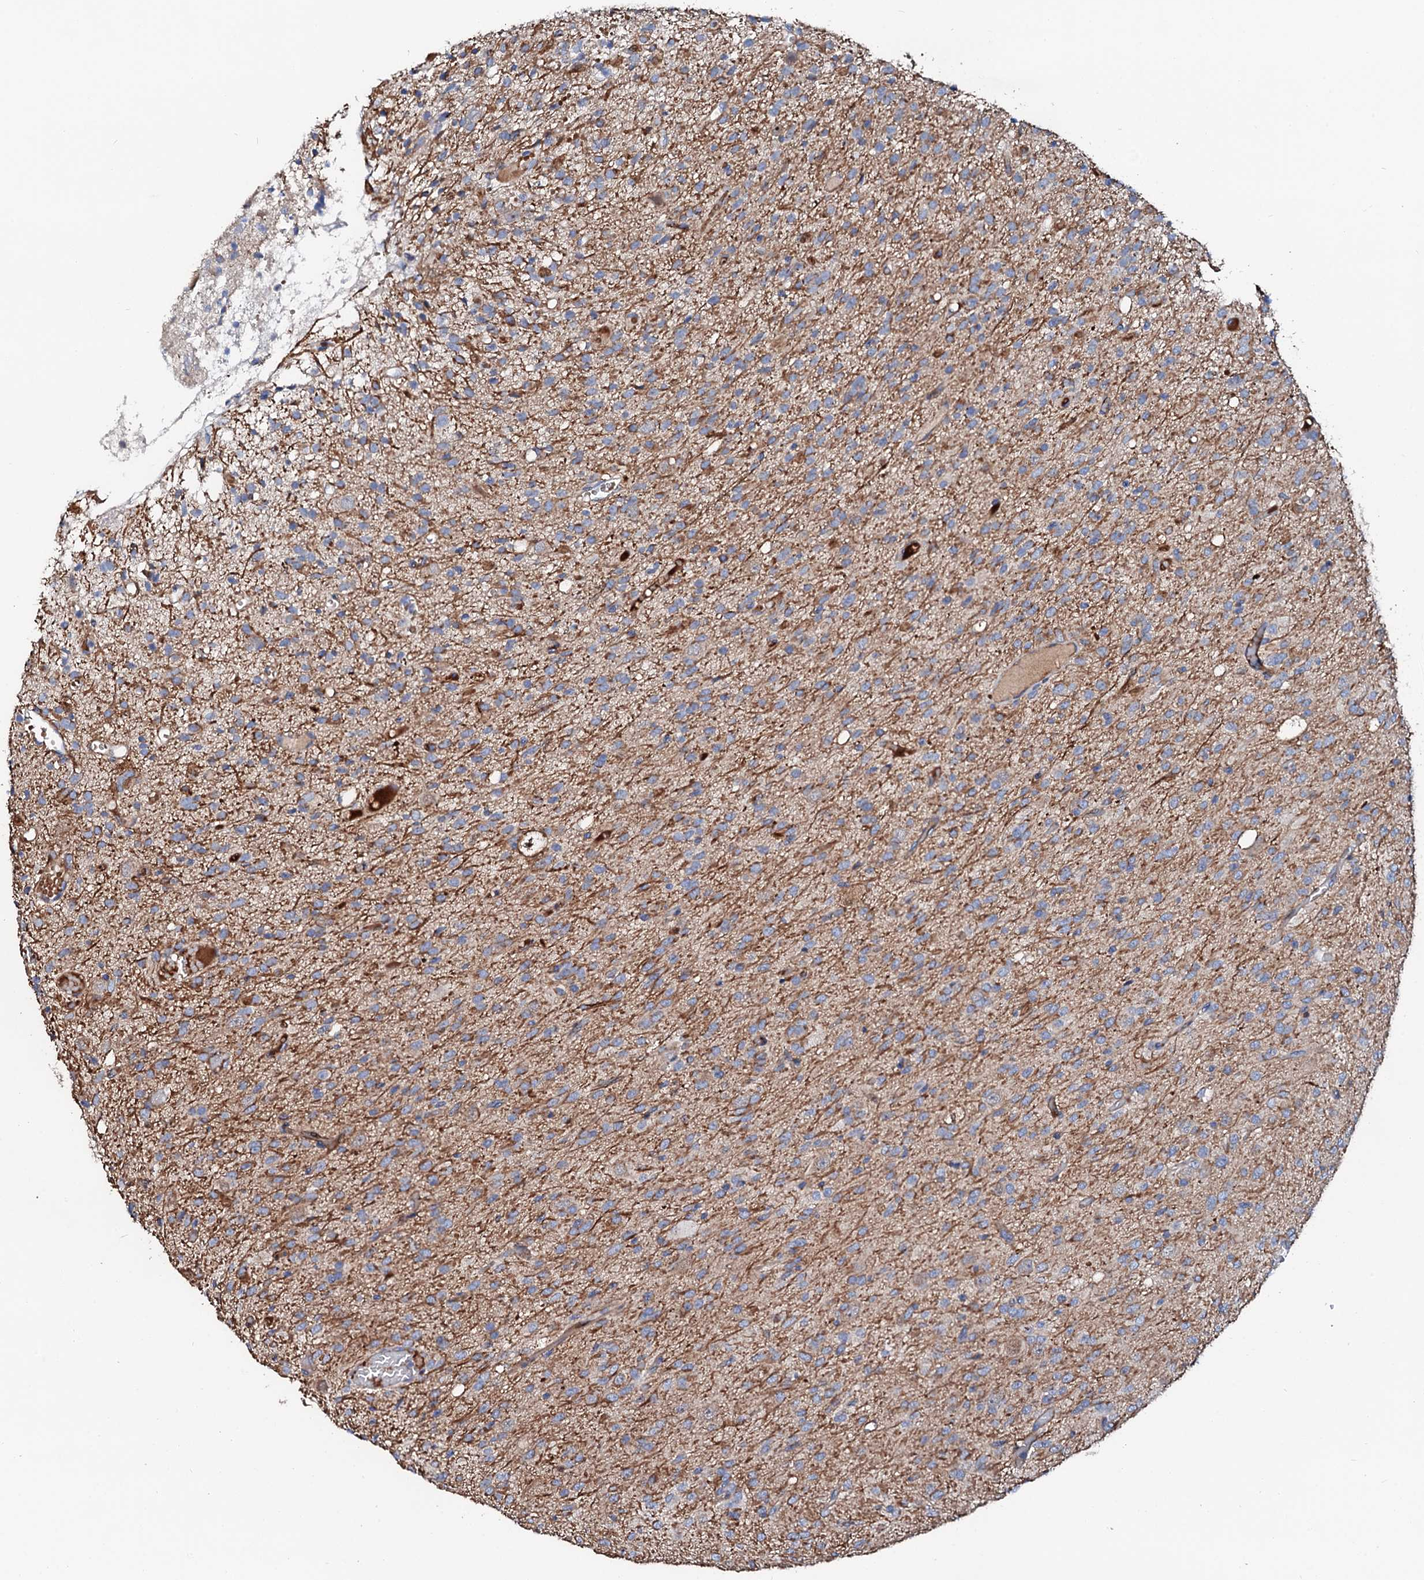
{"staining": {"intensity": "moderate", "quantity": "<25%", "location": "cytoplasmic/membranous"}, "tissue": "glioma", "cell_type": "Tumor cells", "image_type": "cancer", "snomed": [{"axis": "morphology", "description": "Glioma, malignant, High grade"}, {"axis": "topography", "description": "Brain"}], "caption": "Protein expression analysis of malignant high-grade glioma reveals moderate cytoplasmic/membranous expression in approximately <25% of tumor cells. The protein is stained brown, and the nuclei are stained in blue (DAB IHC with brightfield microscopy, high magnification).", "gene": "SLC10A7", "patient": {"sex": "female", "age": 59}}